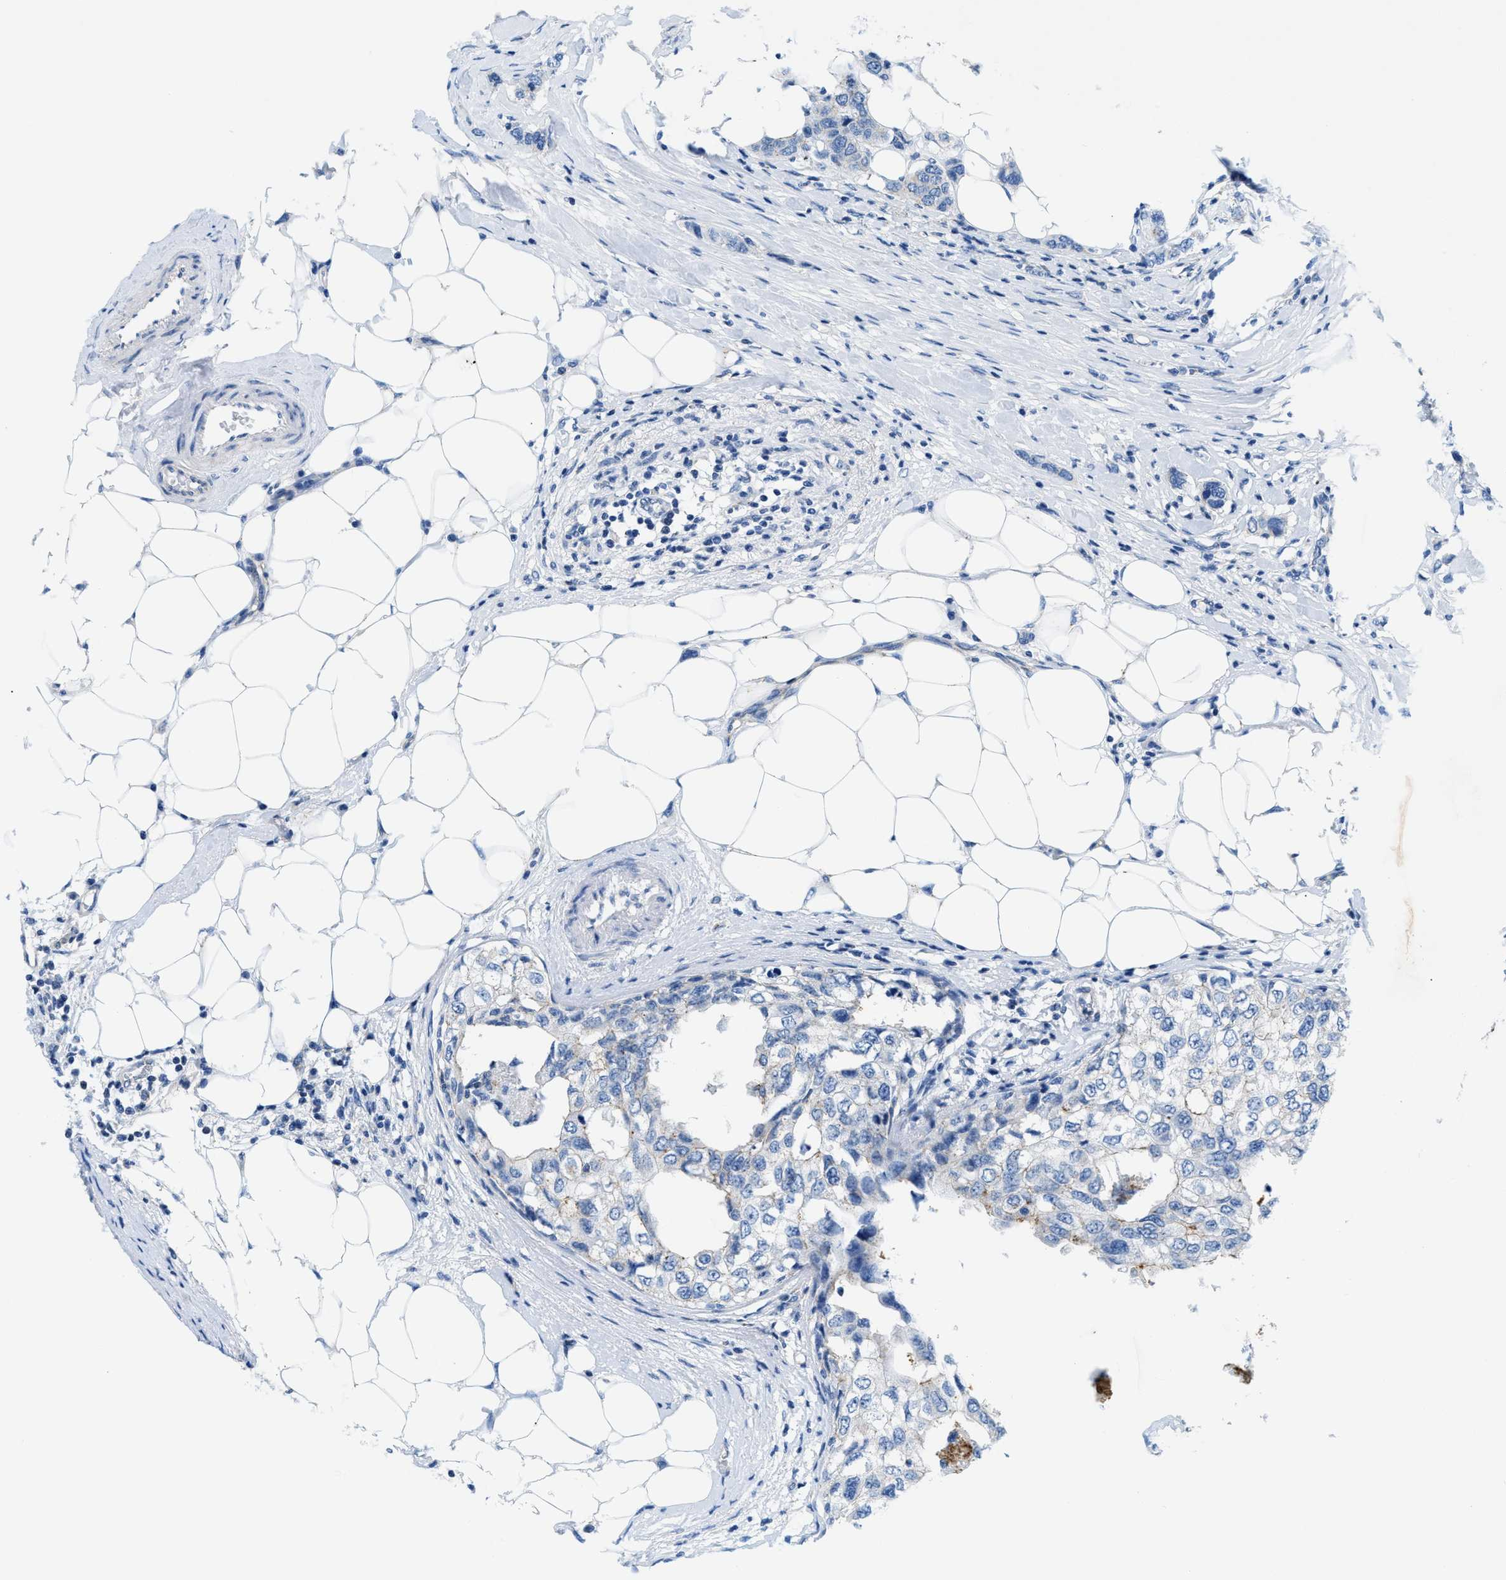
{"staining": {"intensity": "weak", "quantity": "<25%", "location": "cytoplasmic/membranous"}, "tissue": "breast cancer", "cell_type": "Tumor cells", "image_type": "cancer", "snomed": [{"axis": "morphology", "description": "Duct carcinoma"}, {"axis": "topography", "description": "Breast"}], "caption": "A histopathology image of breast invasive ductal carcinoma stained for a protein demonstrates no brown staining in tumor cells. (DAB immunohistochemistry, high magnification).", "gene": "FDCSP", "patient": {"sex": "female", "age": 50}}